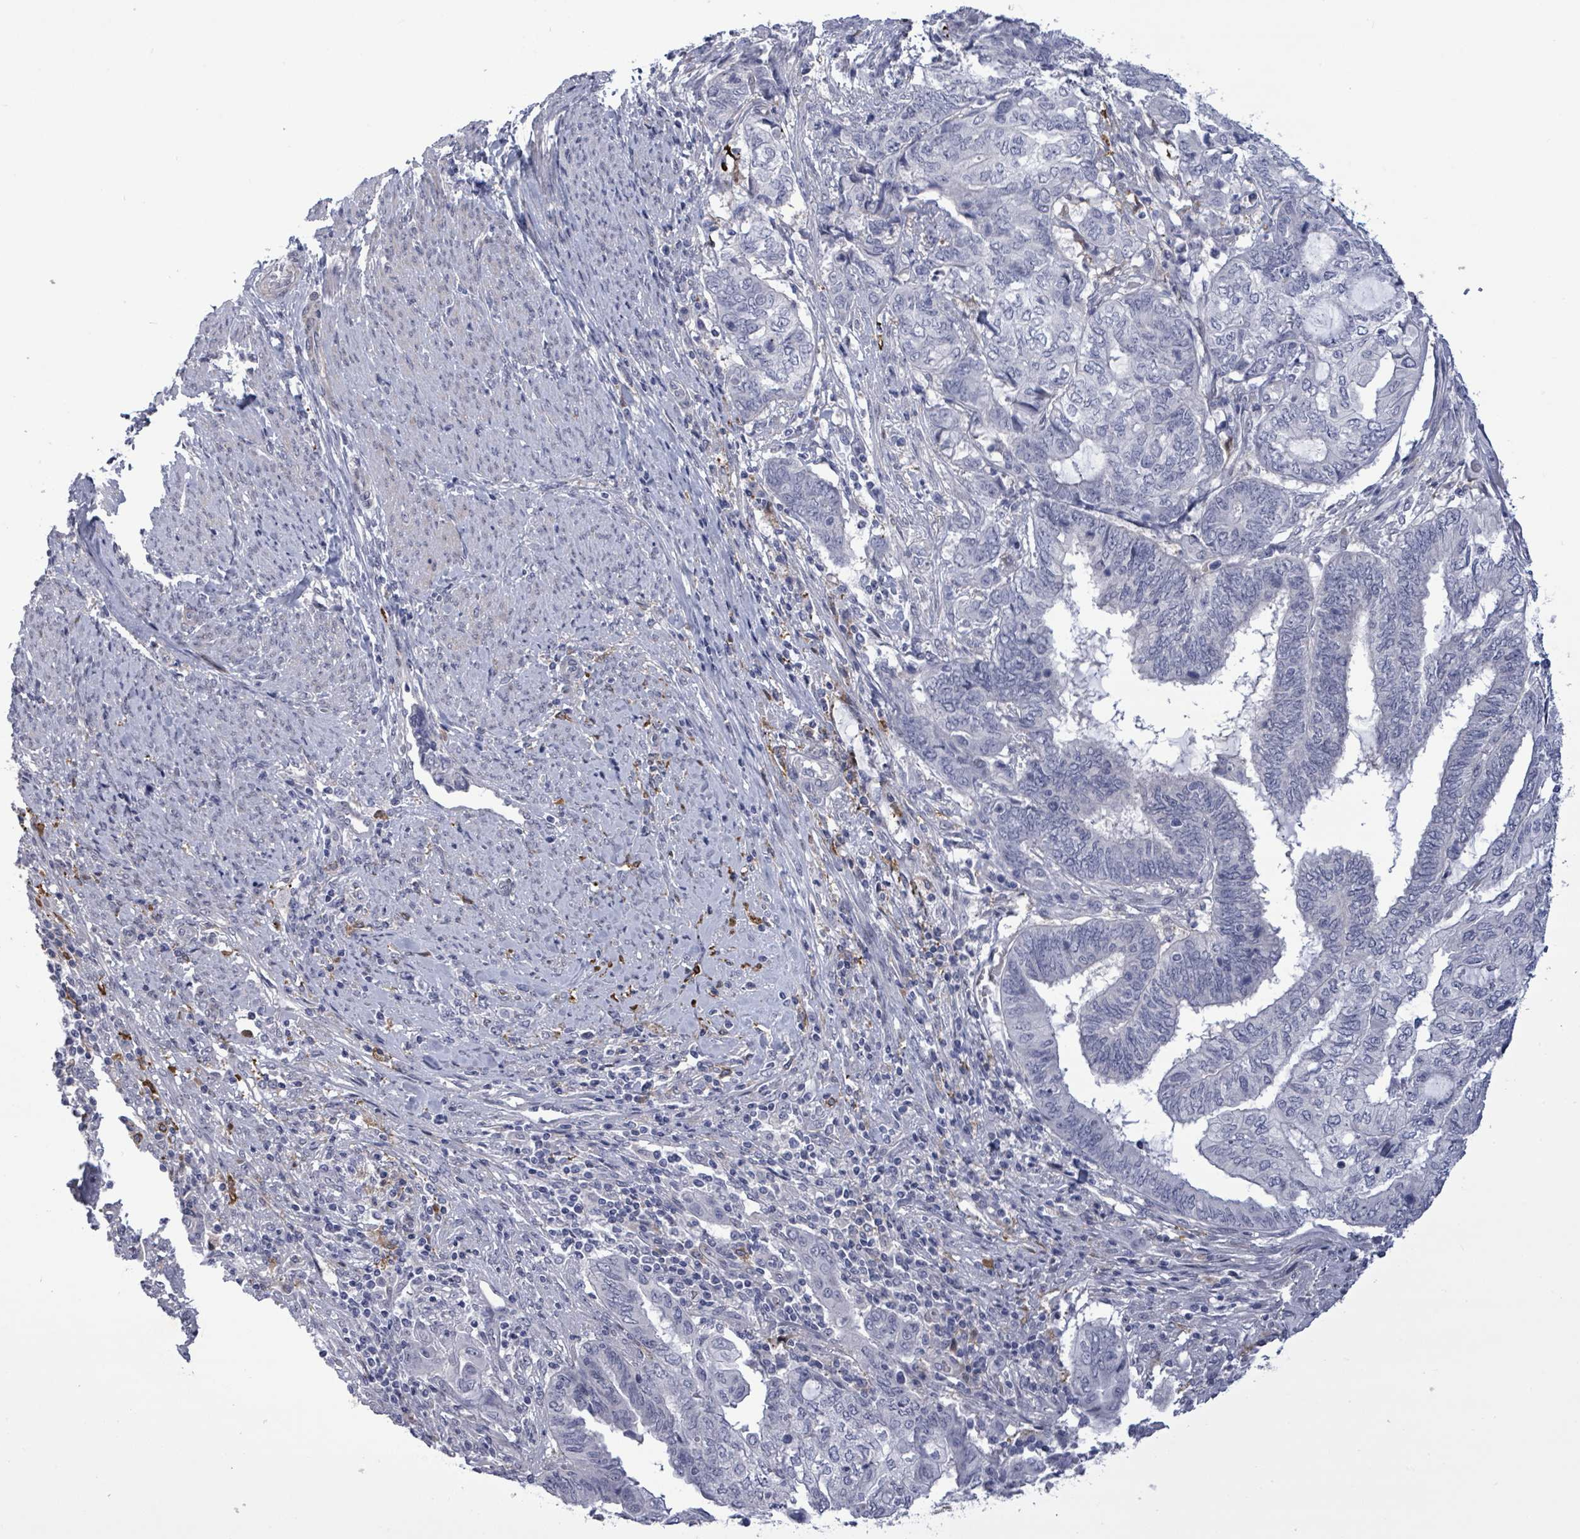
{"staining": {"intensity": "negative", "quantity": "none", "location": "none"}, "tissue": "endometrial cancer", "cell_type": "Tumor cells", "image_type": "cancer", "snomed": [{"axis": "morphology", "description": "Adenocarcinoma, NOS"}, {"axis": "topography", "description": "Uterus"}, {"axis": "topography", "description": "Endometrium"}], "caption": "High magnification brightfield microscopy of endometrial cancer (adenocarcinoma) stained with DAB (brown) and counterstained with hematoxylin (blue): tumor cells show no significant expression.", "gene": "CT45A5", "patient": {"sex": "female", "age": 70}}